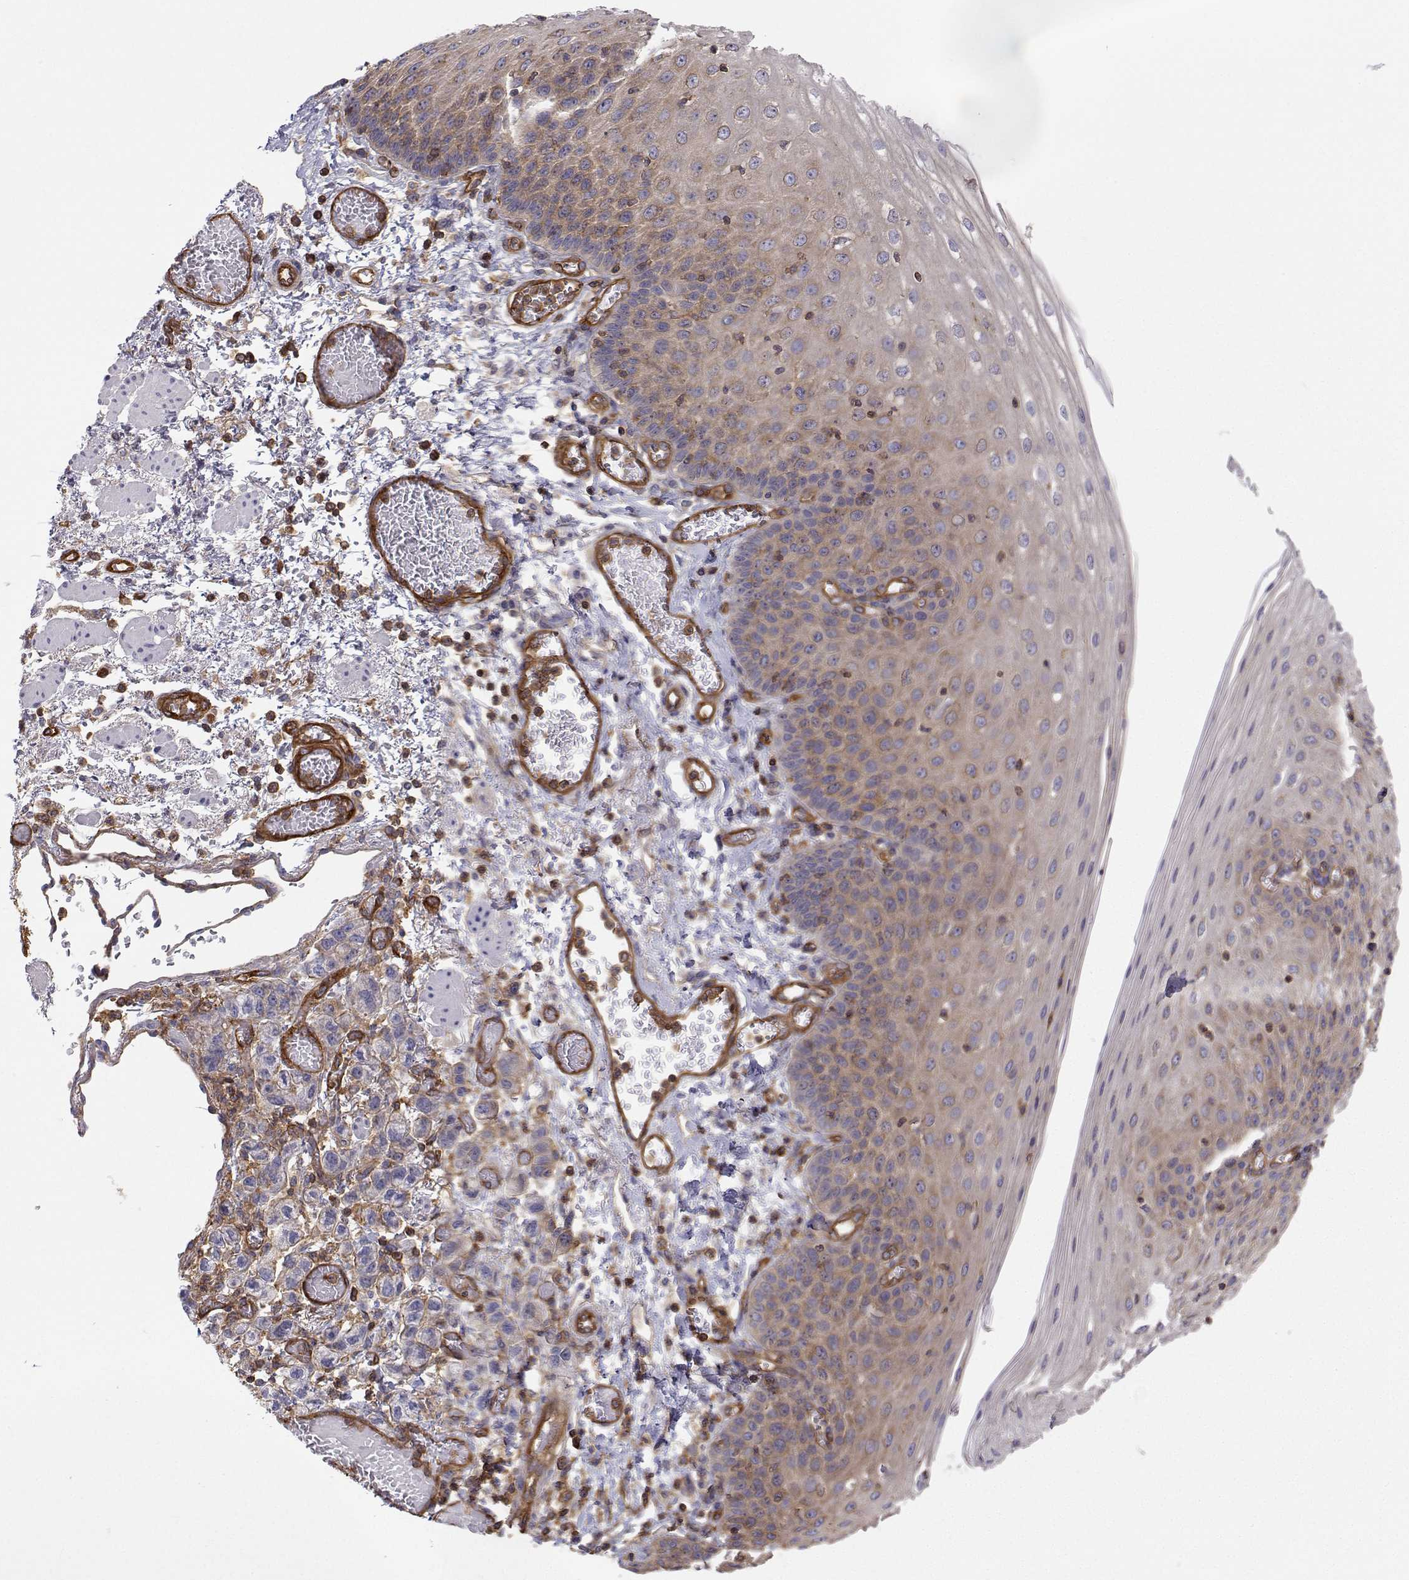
{"staining": {"intensity": "weak", "quantity": "25%-75%", "location": "cytoplasmic/membranous"}, "tissue": "esophagus", "cell_type": "Squamous epithelial cells", "image_type": "normal", "snomed": [{"axis": "morphology", "description": "Normal tissue, NOS"}, {"axis": "morphology", "description": "Adenocarcinoma, NOS"}, {"axis": "topography", "description": "Esophagus"}], "caption": "Human esophagus stained with a brown dye demonstrates weak cytoplasmic/membranous positive expression in approximately 25%-75% of squamous epithelial cells.", "gene": "MYH9", "patient": {"sex": "male", "age": 81}}